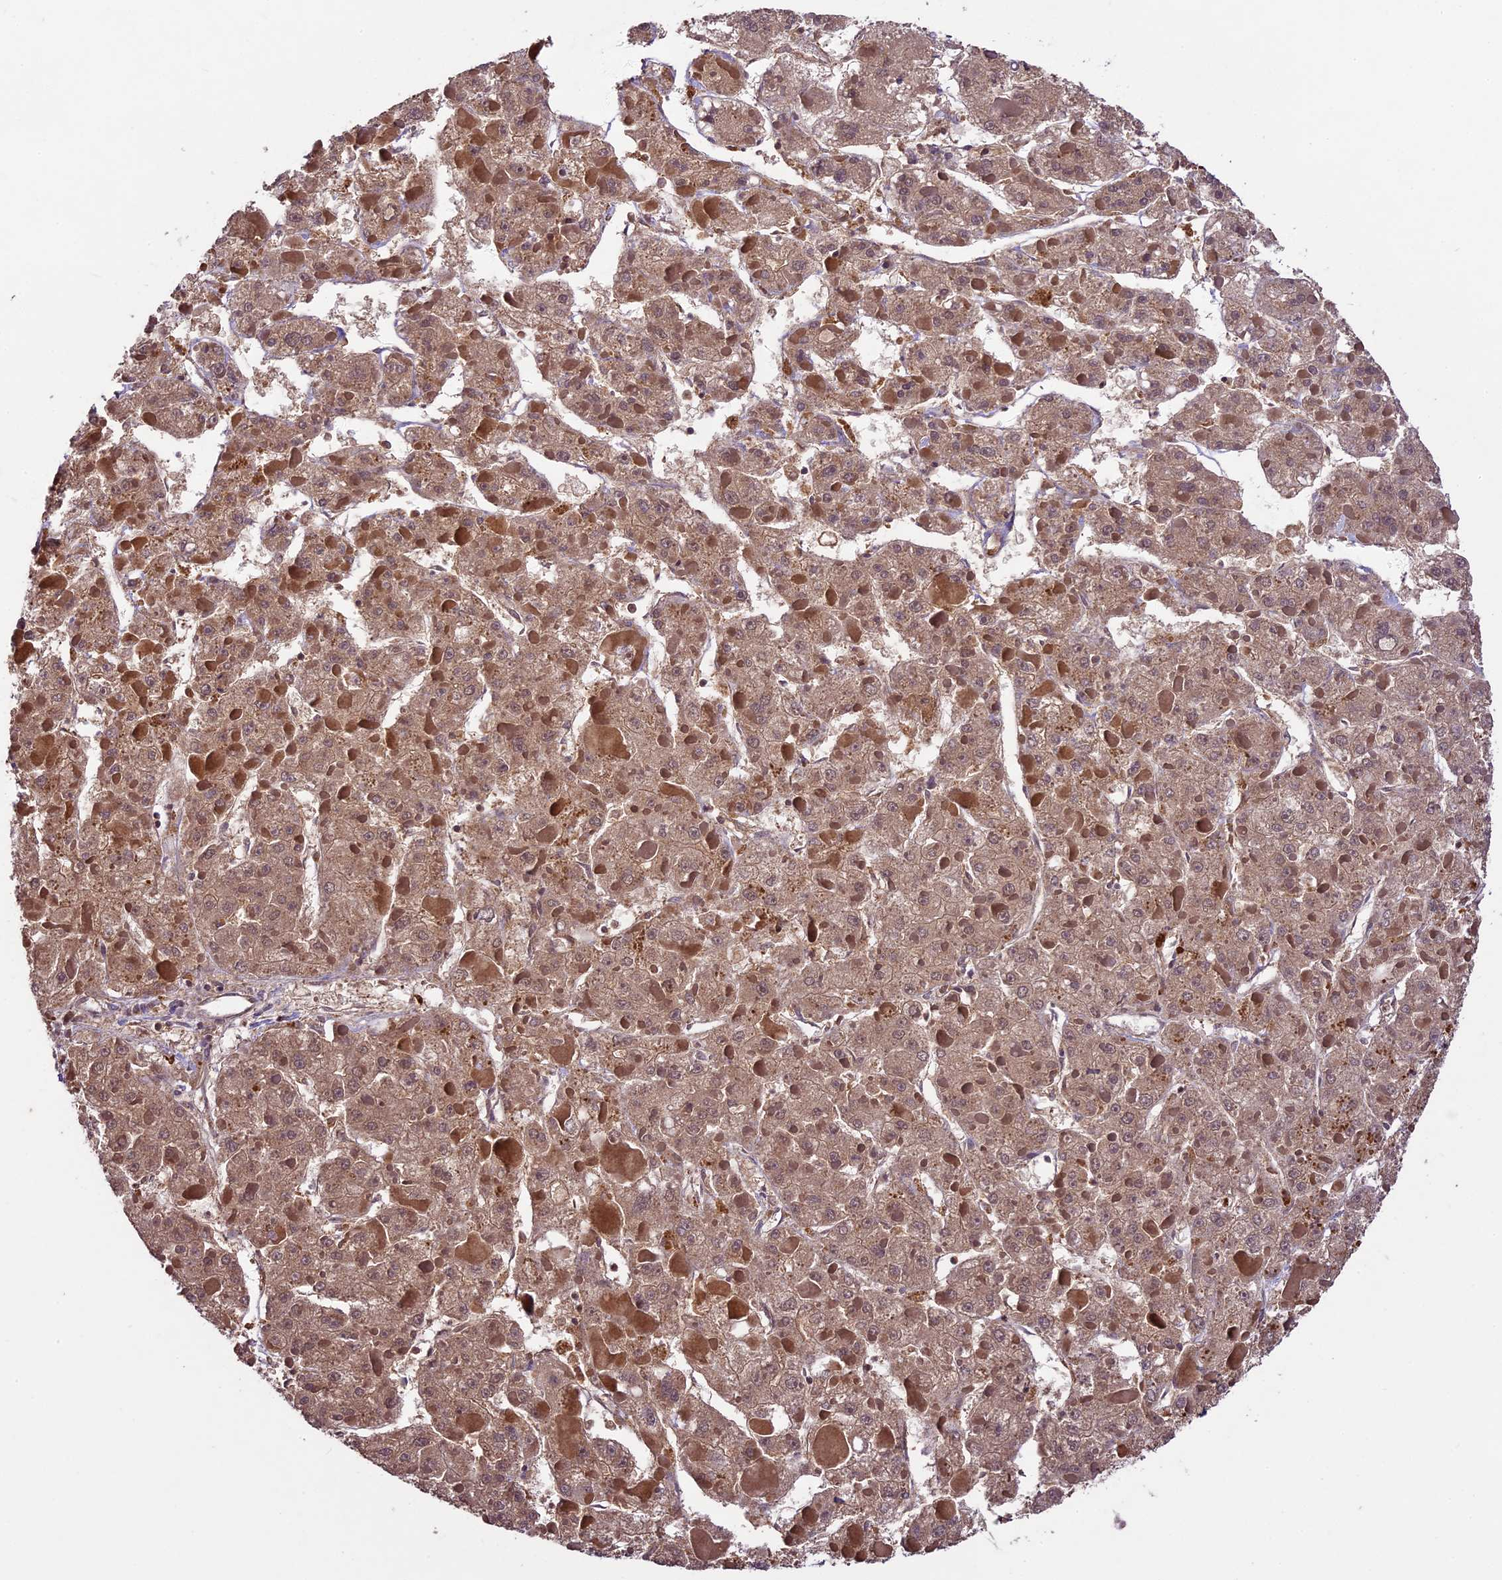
{"staining": {"intensity": "moderate", "quantity": ">75%", "location": "cytoplasmic/membranous,nuclear"}, "tissue": "liver cancer", "cell_type": "Tumor cells", "image_type": "cancer", "snomed": [{"axis": "morphology", "description": "Carcinoma, Hepatocellular, NOS"}, {"axis": "topography", "description": "Liver"}], "caption": "A photomicrograph of human liver hepatocellular carcinoma stained for a protein displays moderate cytoplasmic/membranous and nuclear brown staining in tumor cells.", "gene": "ATP10A", "patient": {"sex": "female", "age": 73}}